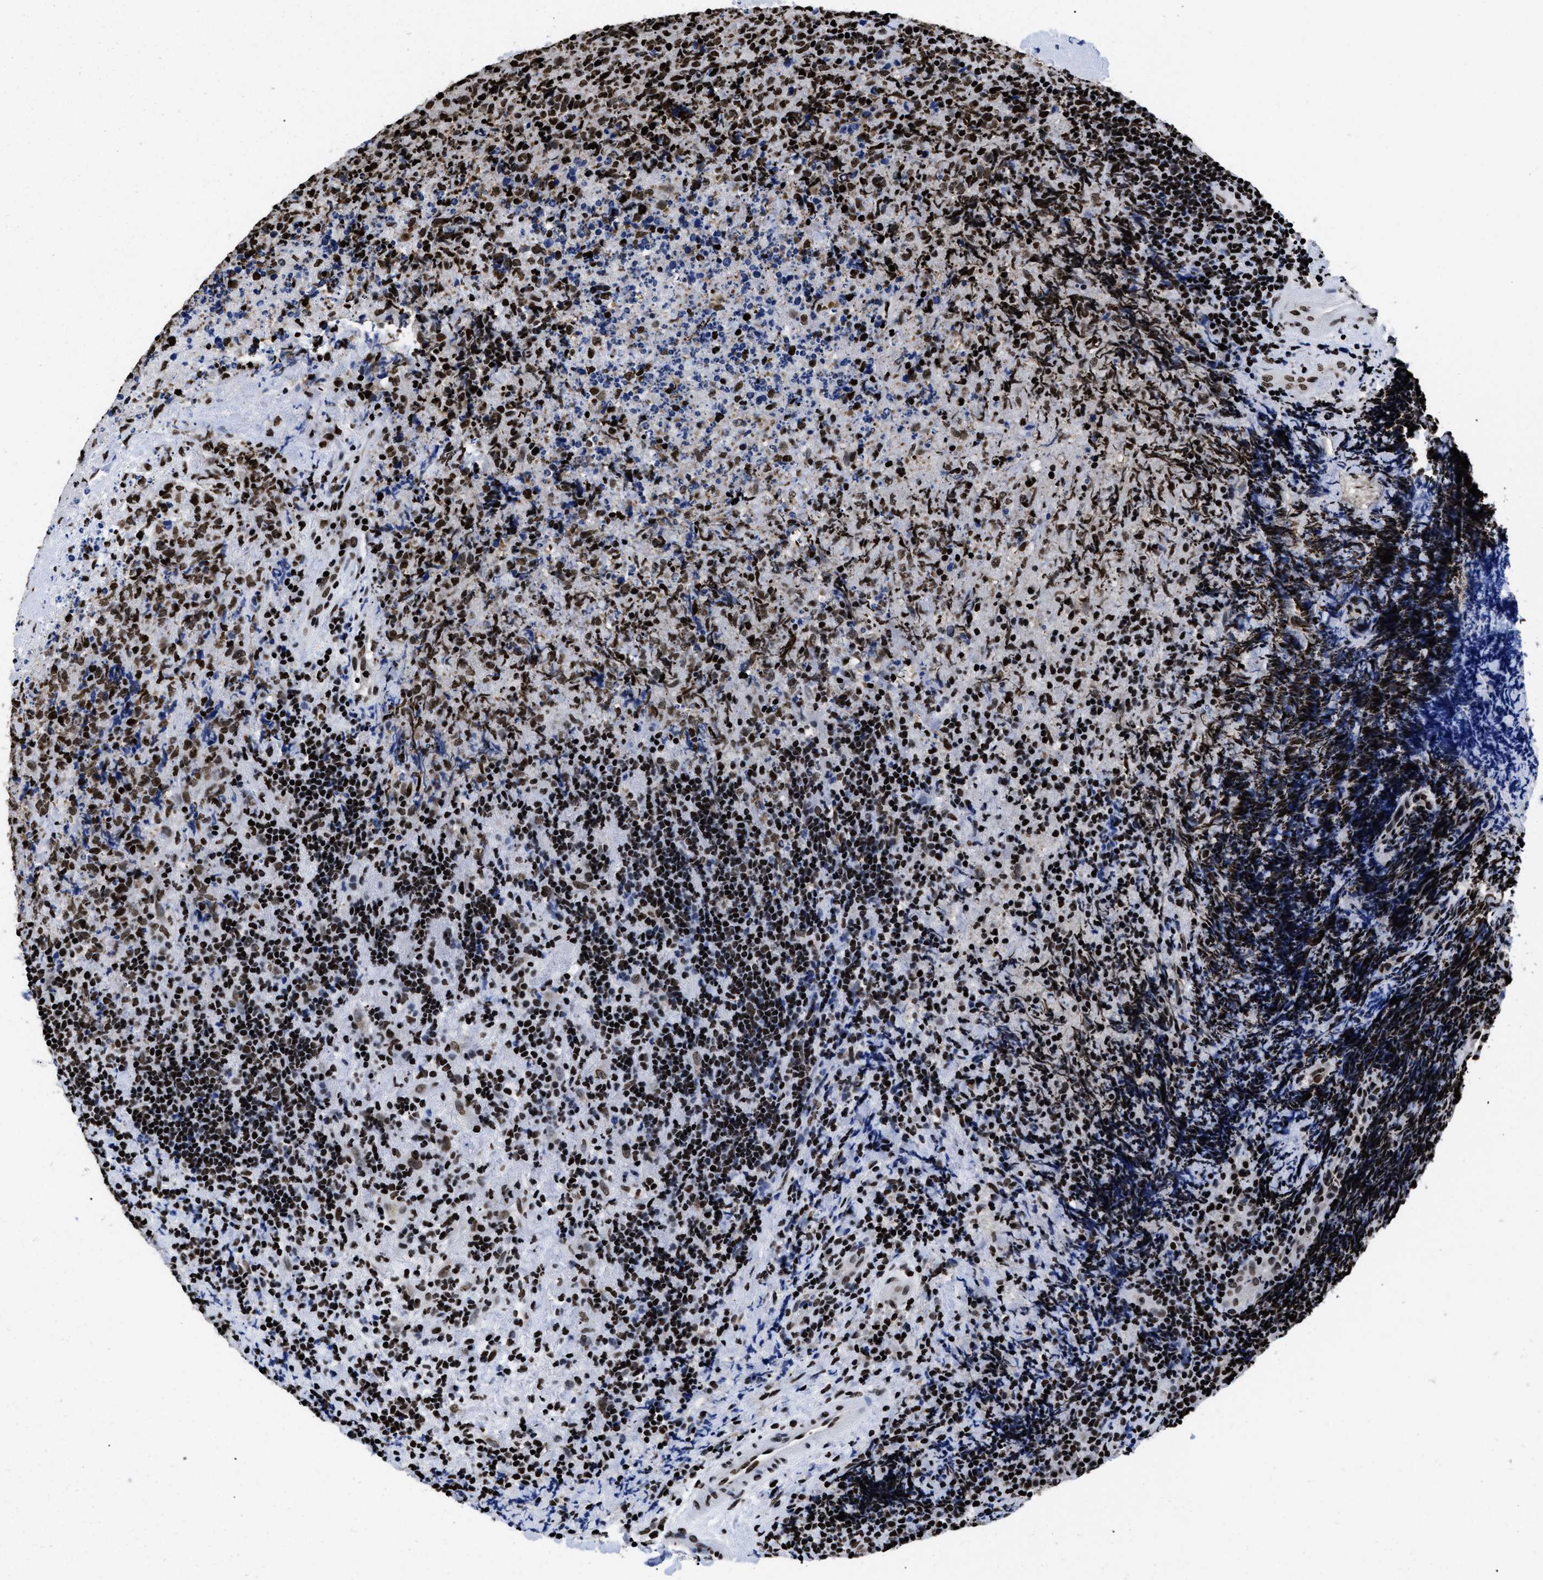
{"staining": {"intensity": "strong", "quantity": "25%-75%", "location": "nuclear"}, "tissue": "lymphoma", "cell_type": "Tumor cells", "image_type": "cancer", "snomed": [{"axis": "morphology", "description": "Malignant lymphoma, non-Hodgkin's type, High grade"}, {"axis": "topography", "description": "Tonsil"}], "caption": "Immunohistochemistry (IHC) micrograph of lymphoma stained for a protein (brown), which reveals high levels of strong nuclear staining in approximately 25%-75% of tumor cells.", "gene": "CALHM3", "patient": {"sex": "female", "age": 36}}